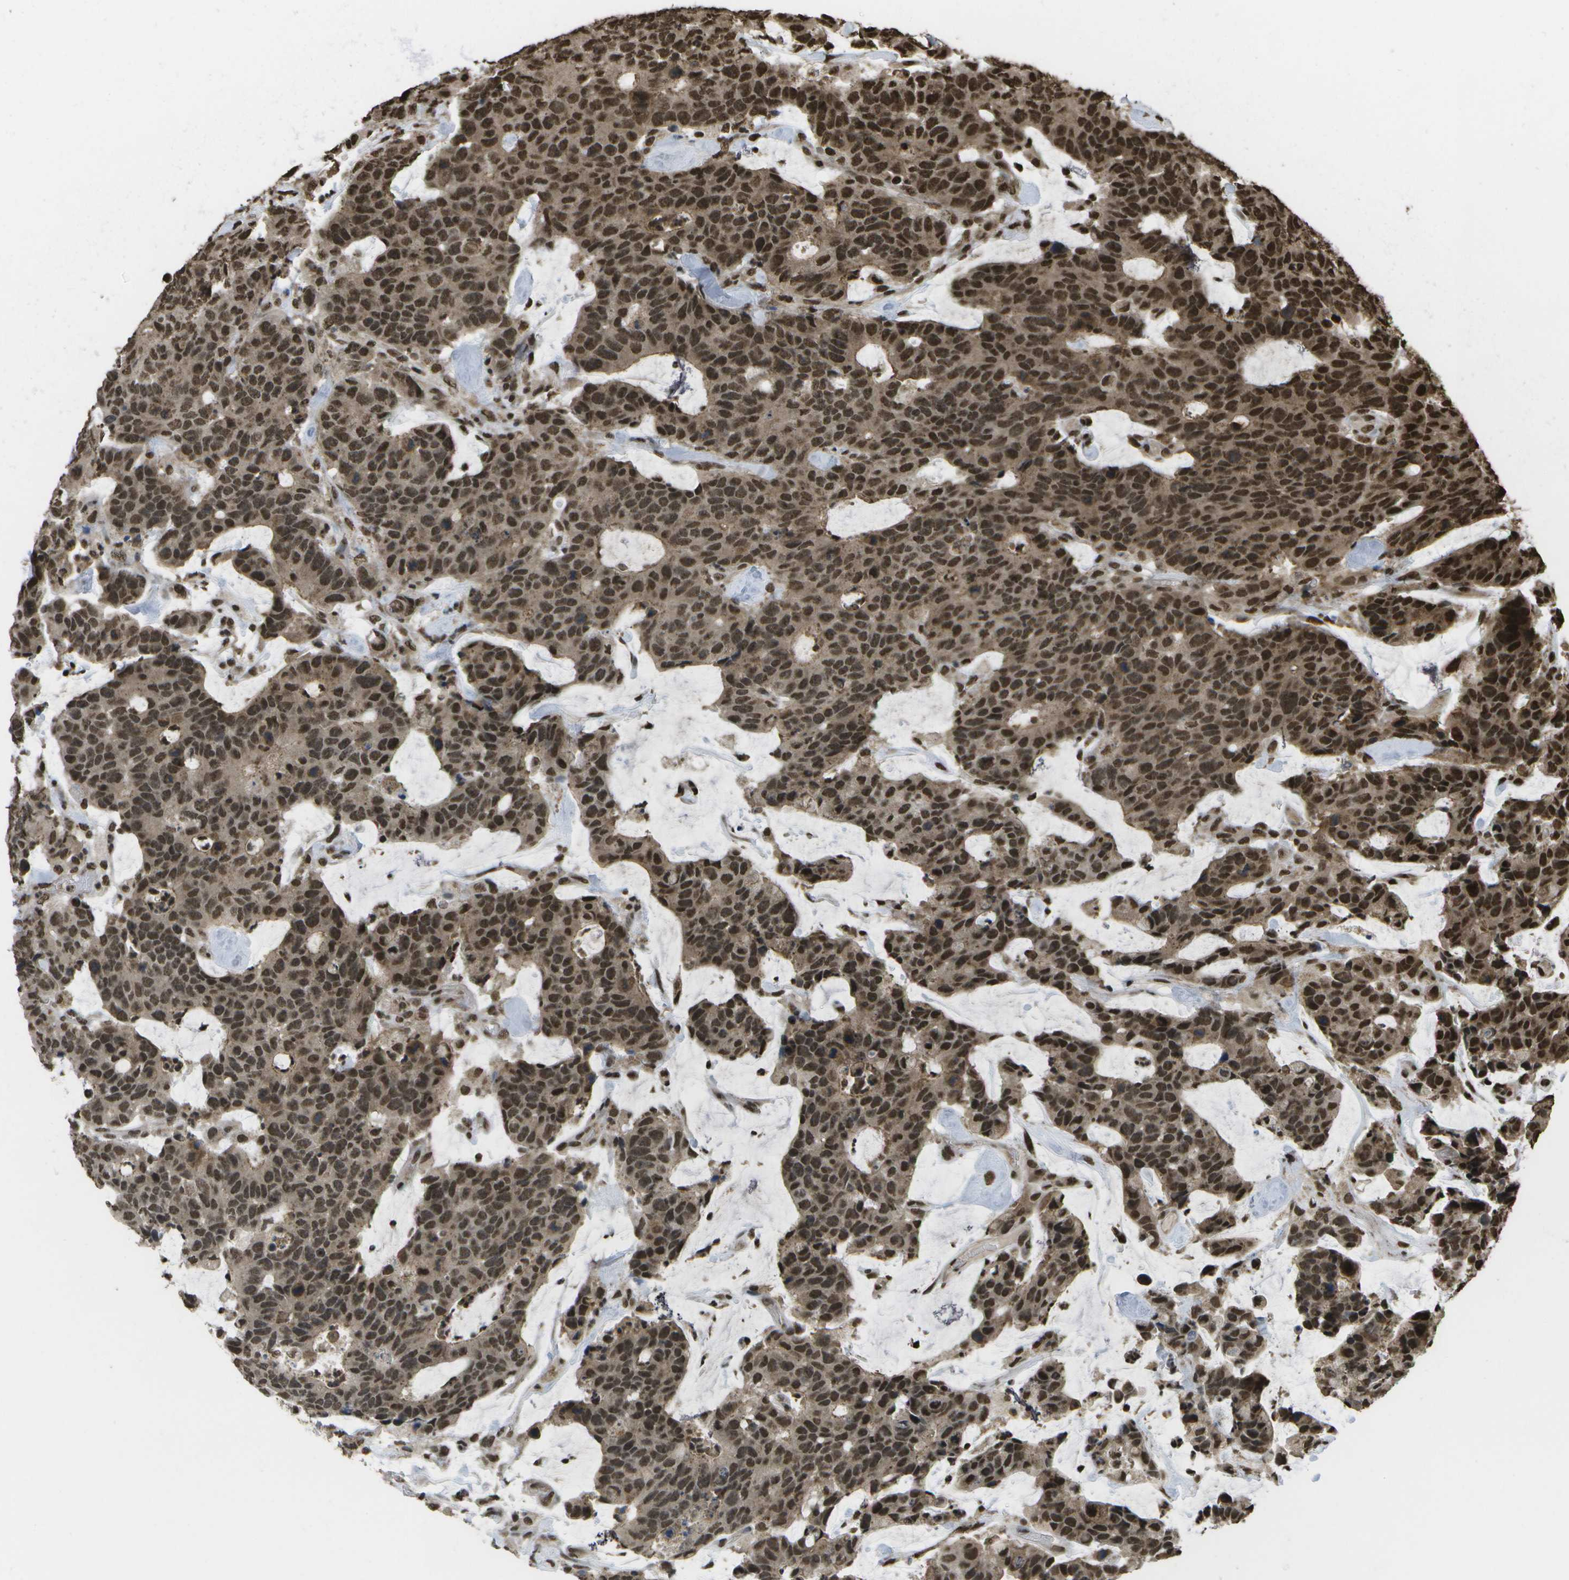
{"staining": {"intensity": "strong", "quantity": ">75%", "location": "cytoplasmic/membranous,nuclear"}, "tissue": "colorectal cancer", "cell_type": "Tumor cells", "image_type": "cancer", "snomed": [{"axis": "morphology", "description": "Adenocarcinoma, NOS"}, {"axis": "topography", "description": "Colon"}], "caption": "Adenocarcinoma (colorectal) stained for a protein (brown) exhibits strong cytoplasmic/membranous and nuclear positive positivity in about >75% of tumor cells.", "gene": "SPEN", "patient": {"sex": "female", "age": 86}}